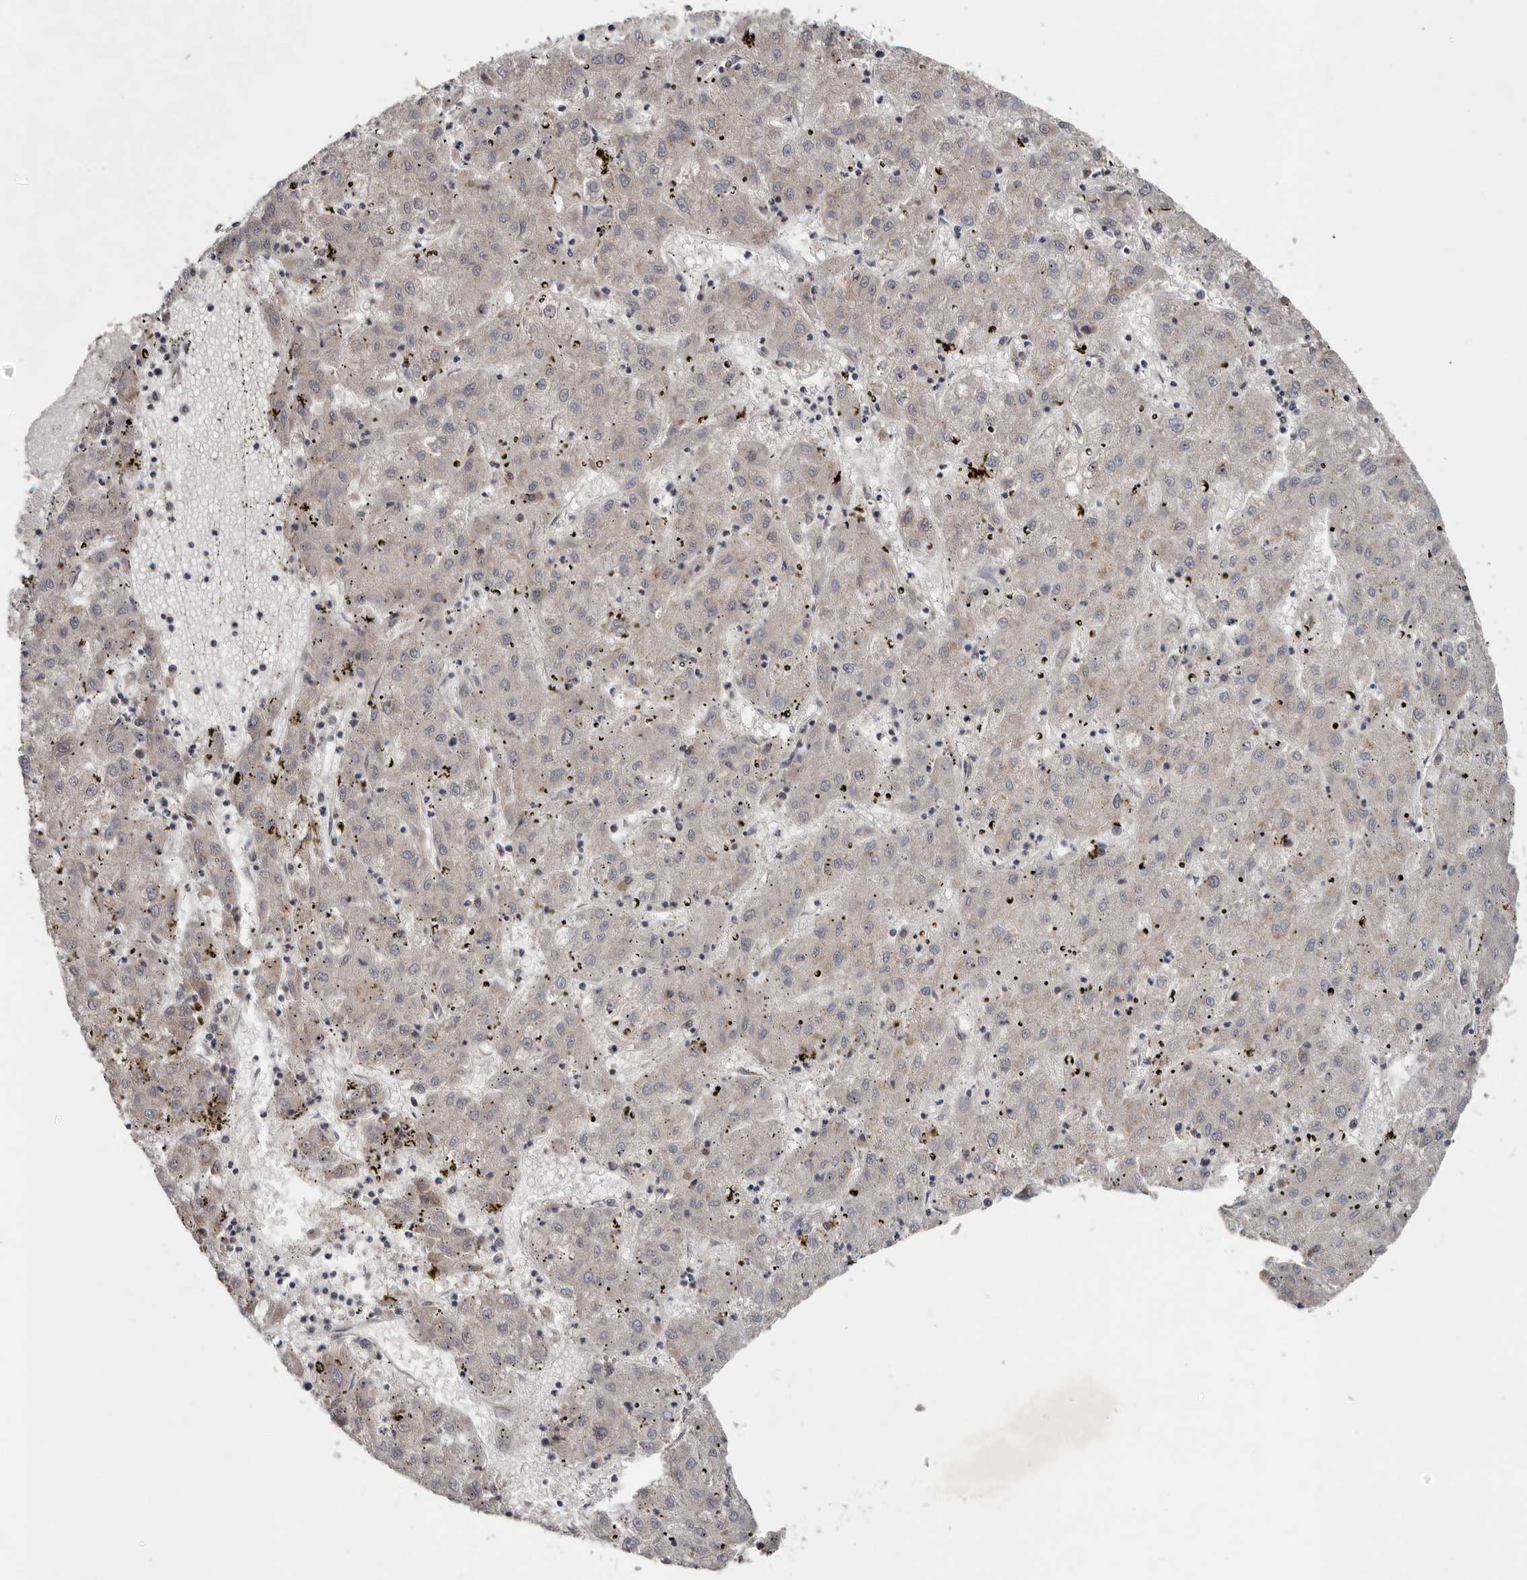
{"staining": {"intensity": "negative", "quantity": "none", "location": "none"}, "tissue": "liver cancer", "cell_type": "Tumor cells", "image_type": "cancer", "snomed": [{"axis": "morphology", "description": "Carcinoma, Hepatocellular, NOS"}, {"axis": "topography", "description": "Liver"}], "caption": "High magnification brightfield microscopy of hepatocellular carcinoma (liver) stained with DAB (brown) and counterstained with hematoxylin (blue): tumor cells show no significant expression.", "gene": "CHML", "patient": {"sex": "male", "age": 72}}